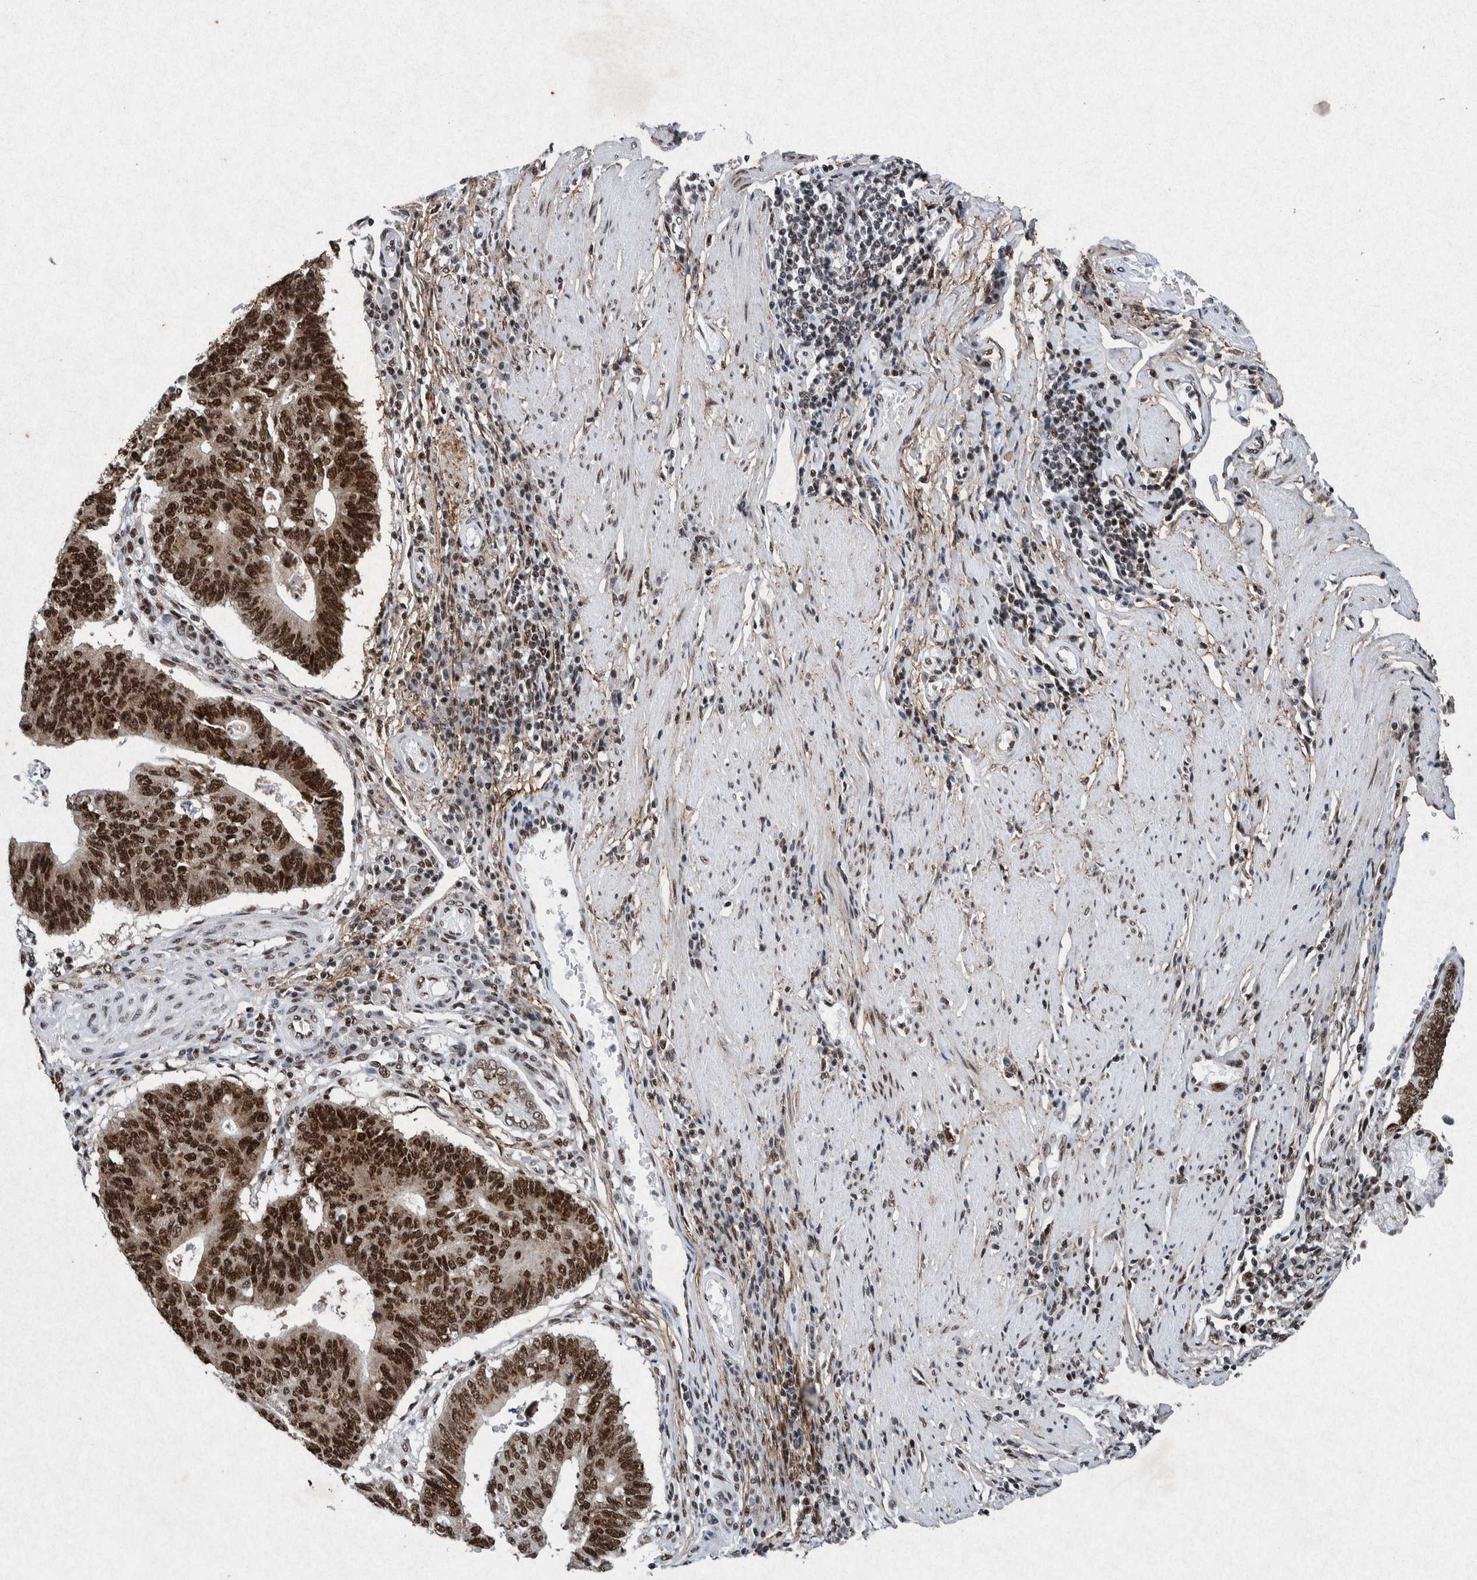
{"staining": {"intensity": "strong", "quantity": ">75%", "location": "nuclear"}, "tissue": "stomach cancer", "cell_type": "Tumor cells", "image_type": "cancer", "snomed": [{"axis": "morphology", "description": "Adenocarcinoma, NOS"}, {"axis": "topography", "description": "Stomach"}], "caption": "Brown immunohistochemical staining in human stomach cancer exhibits strong nuclear staining in about >75% of tumor cells. (DAB = brown stain, brightfield microscopy at high magnification).", "gene": "TAF10", "patient": {"sex": "male", "age": 59}}